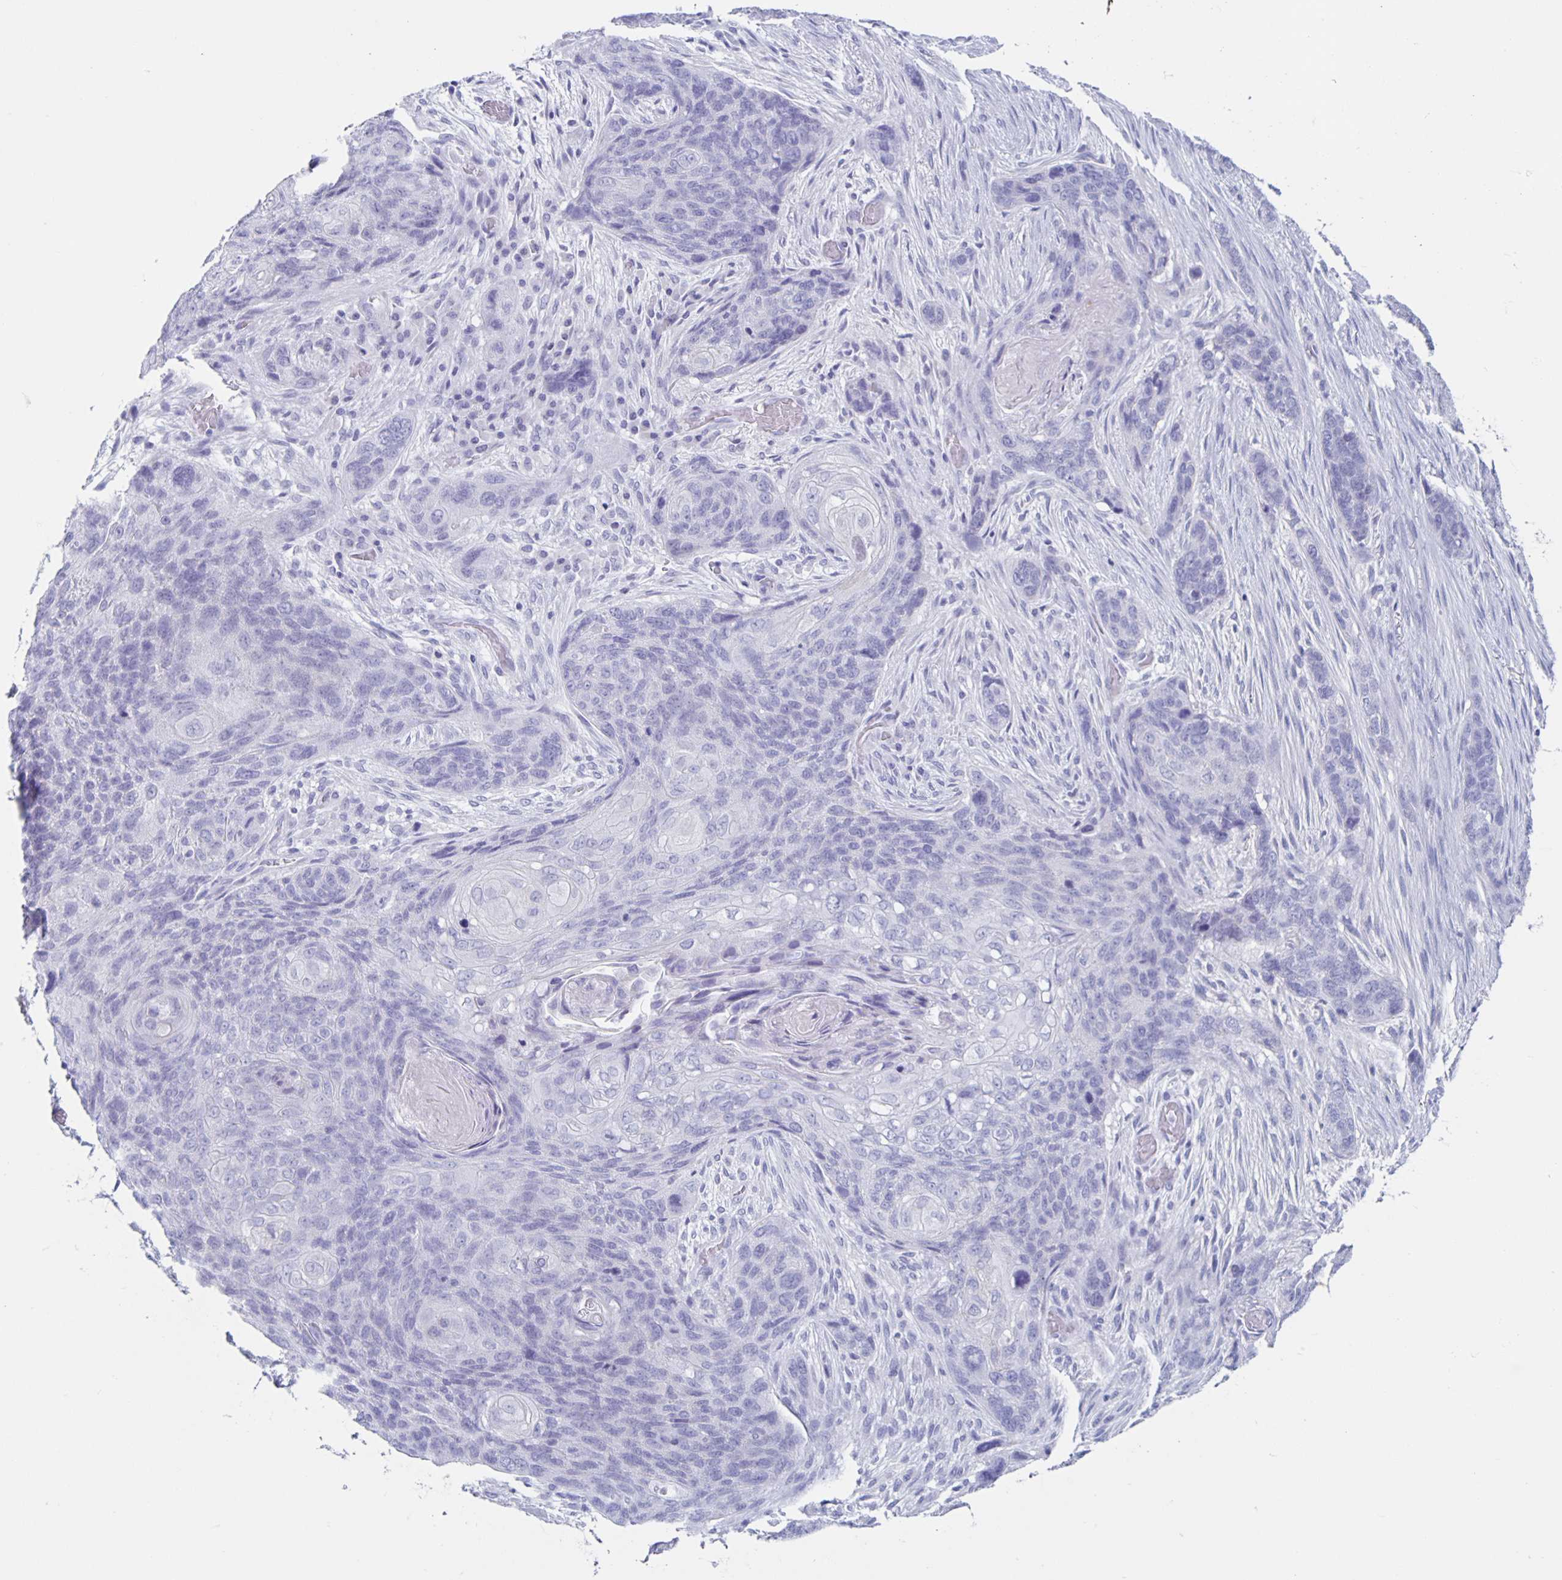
{"staining": {"intensity": "negative", "quantity": "none", "location": "none"}, "tissue": "lung cancer", "cell_type": "Tumor cells", "image_type": "cancer", "snomed": [{"axis": "morphology", "description": "Squamous cell carcinoma, NOS"}, {"axis": "morphology", "description": "Squamous cell carcinoma, metastatic, NOS"}, {"axis": "topography", "description": "Lymph node"}, {"axis": "topography", "description": "Lung"}], "caption": "A high-resolution photomicrograph shows immunohistochemistry staining of lung squamous cell carcinoma, which demonstrates no significant positivity in tumor cells.", "gene": "CT45A5", "patient": {"sex": "male", "age": 41}}